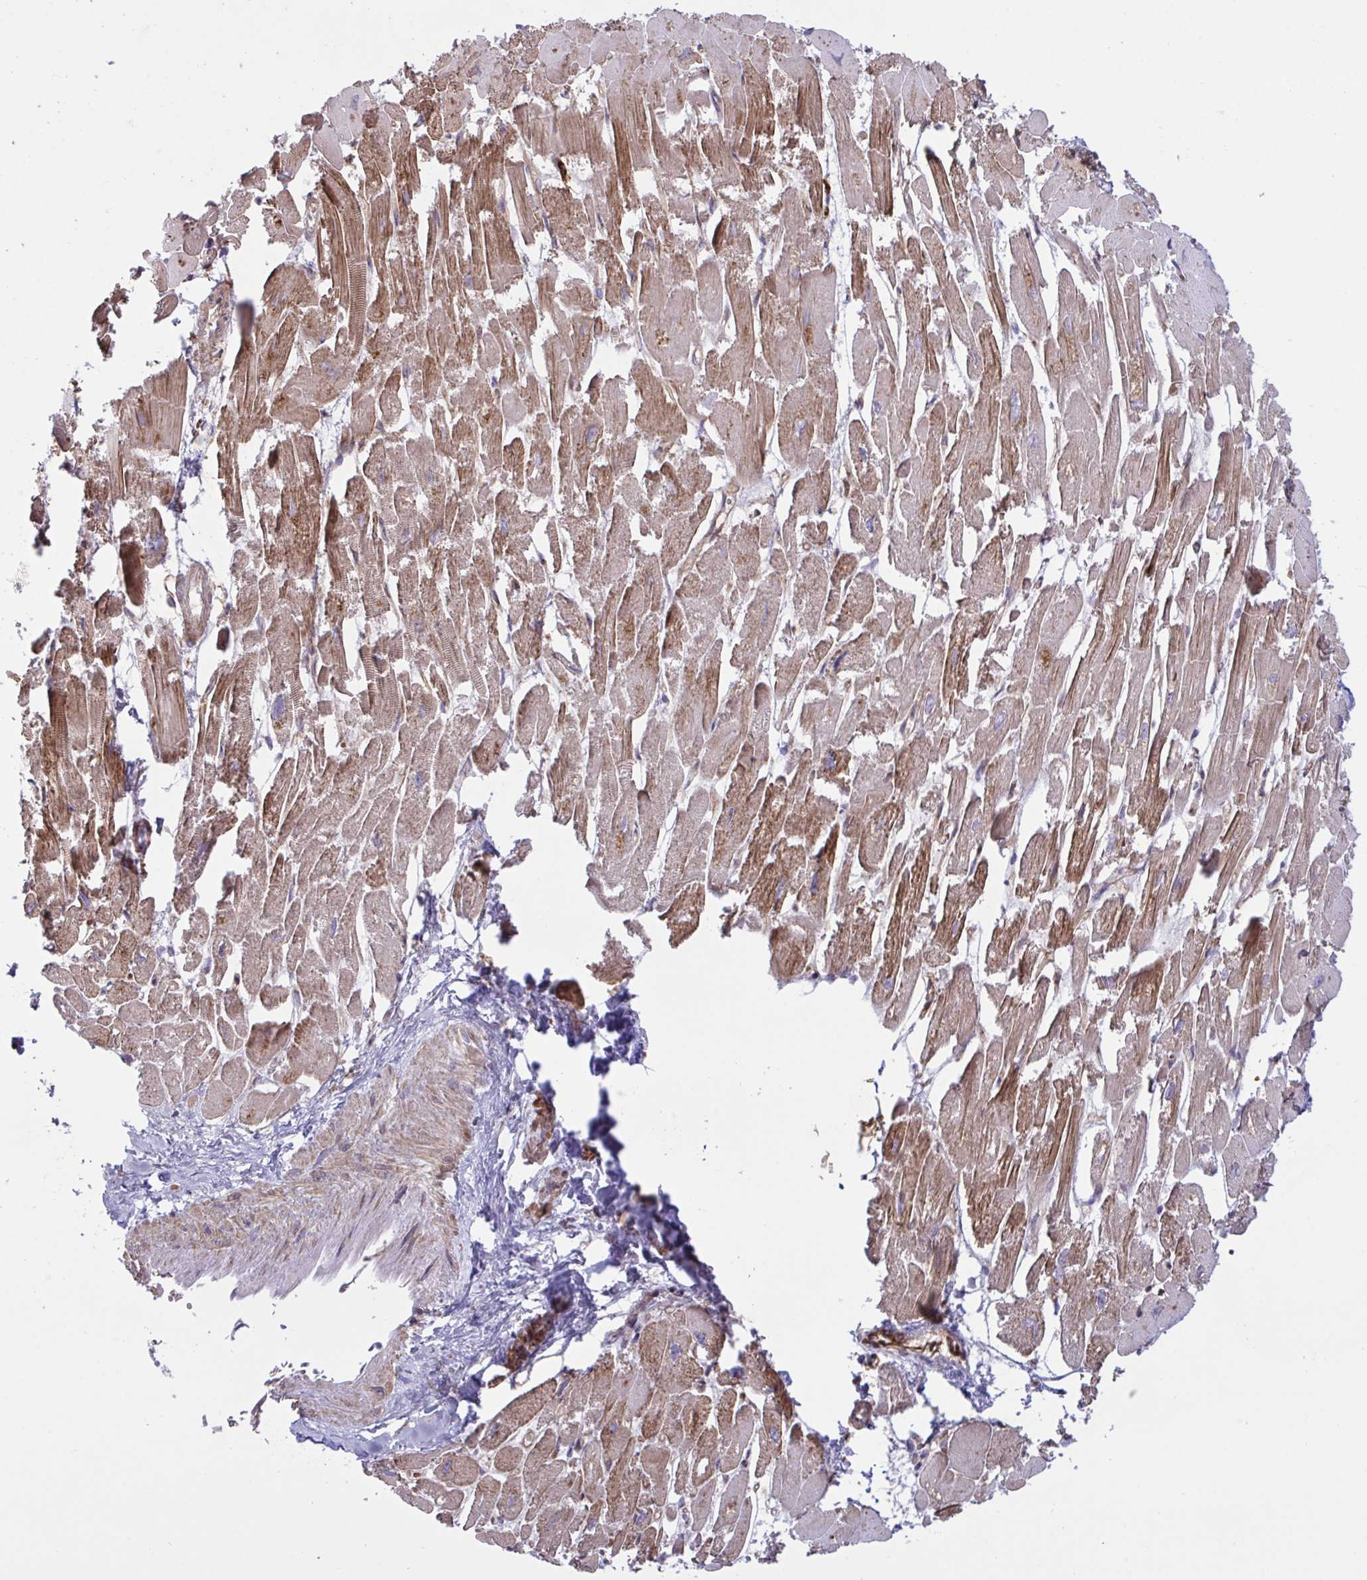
{"staining": {"intensity": "moderate", "quantity": ">75%", "location": "cytoplasmic/membranous"}, "tissue": "heart muscle", "cell_type": "Cardiomyocytes", "image_type": "normal", "snomed": [{"axis": "morphology", "description": "Normal tissue, NOS"}, {"axis": "topography", "description": "Heart"}], "caption": "Immunohistochemical staining of benign heart muscle reveals moderate cytoplasmic/membranous protein expression in about >75% of cardiomyocytes. (brown staining indicates protein expression, while blue staining denotes nuclei).", "gene": "IL1R1", "patient": {"sex": "male", "age": 54}}